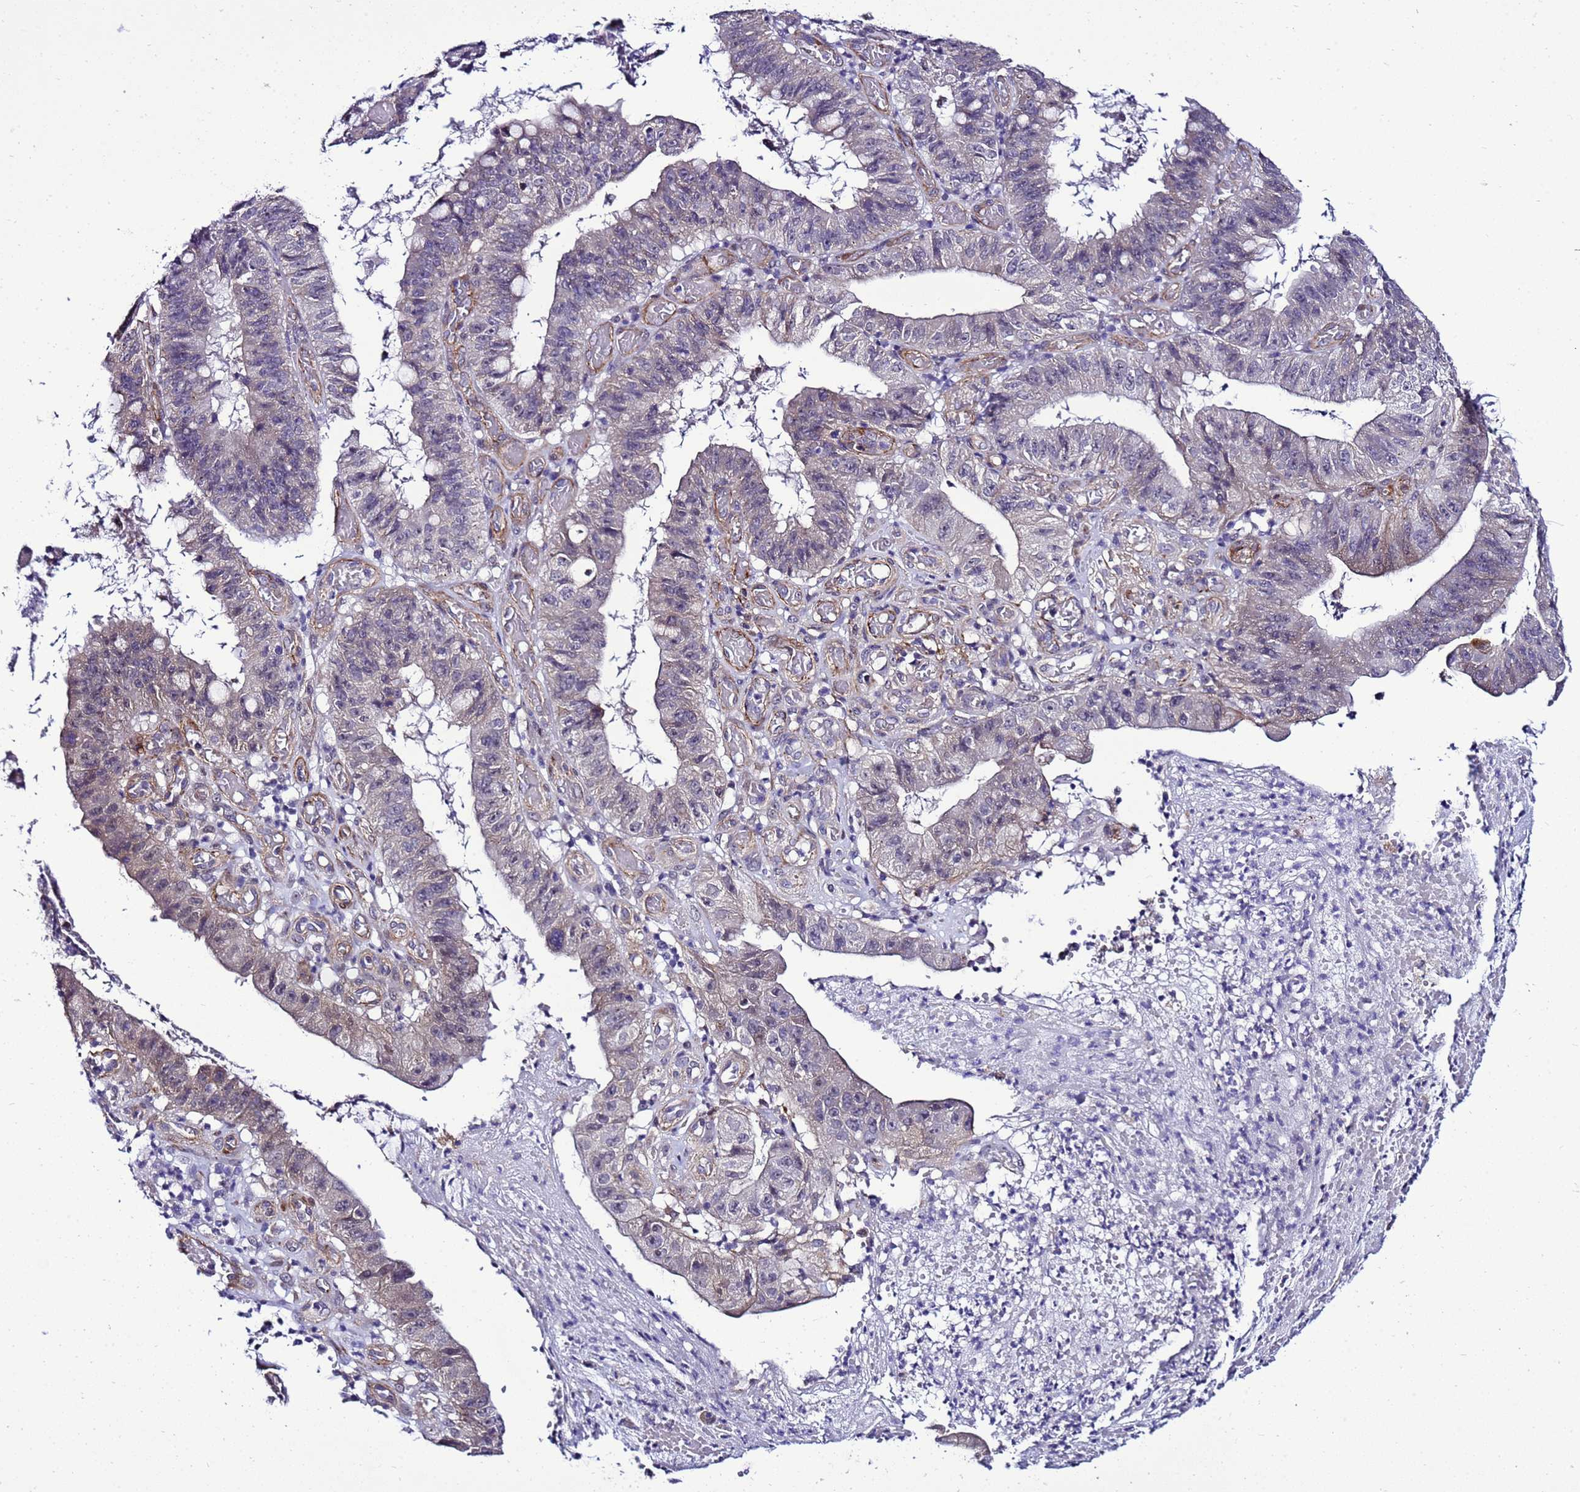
{"staining": {"intensity": "weak", "quantity": "<25%", "location": "cytoplasmic/membranous"}, "tissue": "stomach cancer", "cell_type": "Tumor cells", "image_type": "cancer", "snomed": [{"axis": "morphology", "description": "Adenocarcinoma, NOS"}, {"axis": "topography", "description": "Stomach"}], "caption": "Immunohistochemical staining of stomach cancer (adenocarcinoma) shows no significant staining in tumor cells.", "gene": "GZF1", "patient": {"sex": "male", "age": 59}}